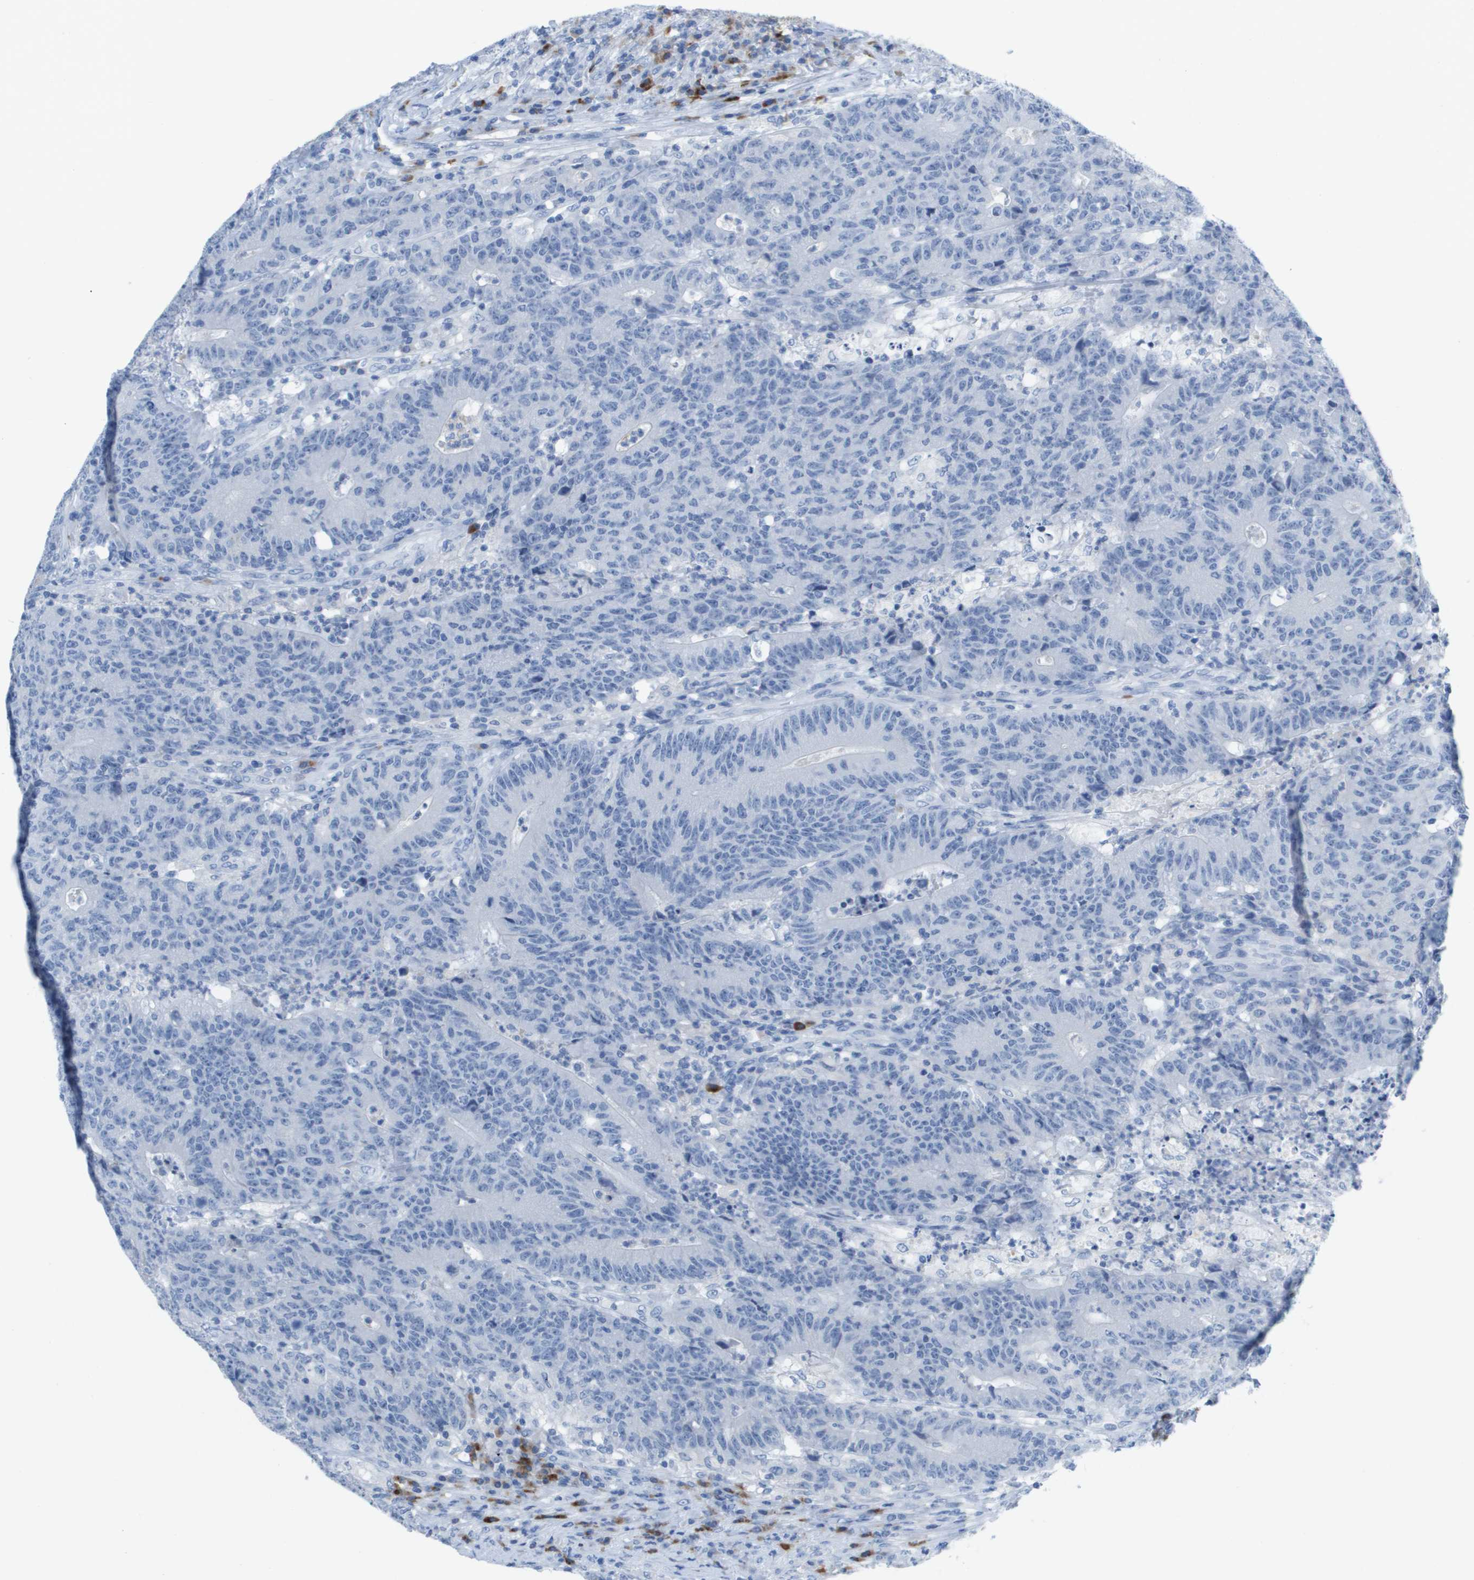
{"staining": {"intensity": "negative", "quantity": "none", "location": "none"}, "tissue": "colorectal cancer", "cell_type": "Tumor cells", "image_type": "cancer", "snomed": [{"axis": "morphology", "description": "Normal tissue, NOS"}, {"axis": "morphology", "description": "Adenocarcinoma, NOS"}, {"axis": "topography", "description": "Colon"}], "caption": "Tumor cells show no significant protein staining in colorectal adenocarcinoma.", "gene": "GPR18", "patient": {"sex": "female", "age": 75}}